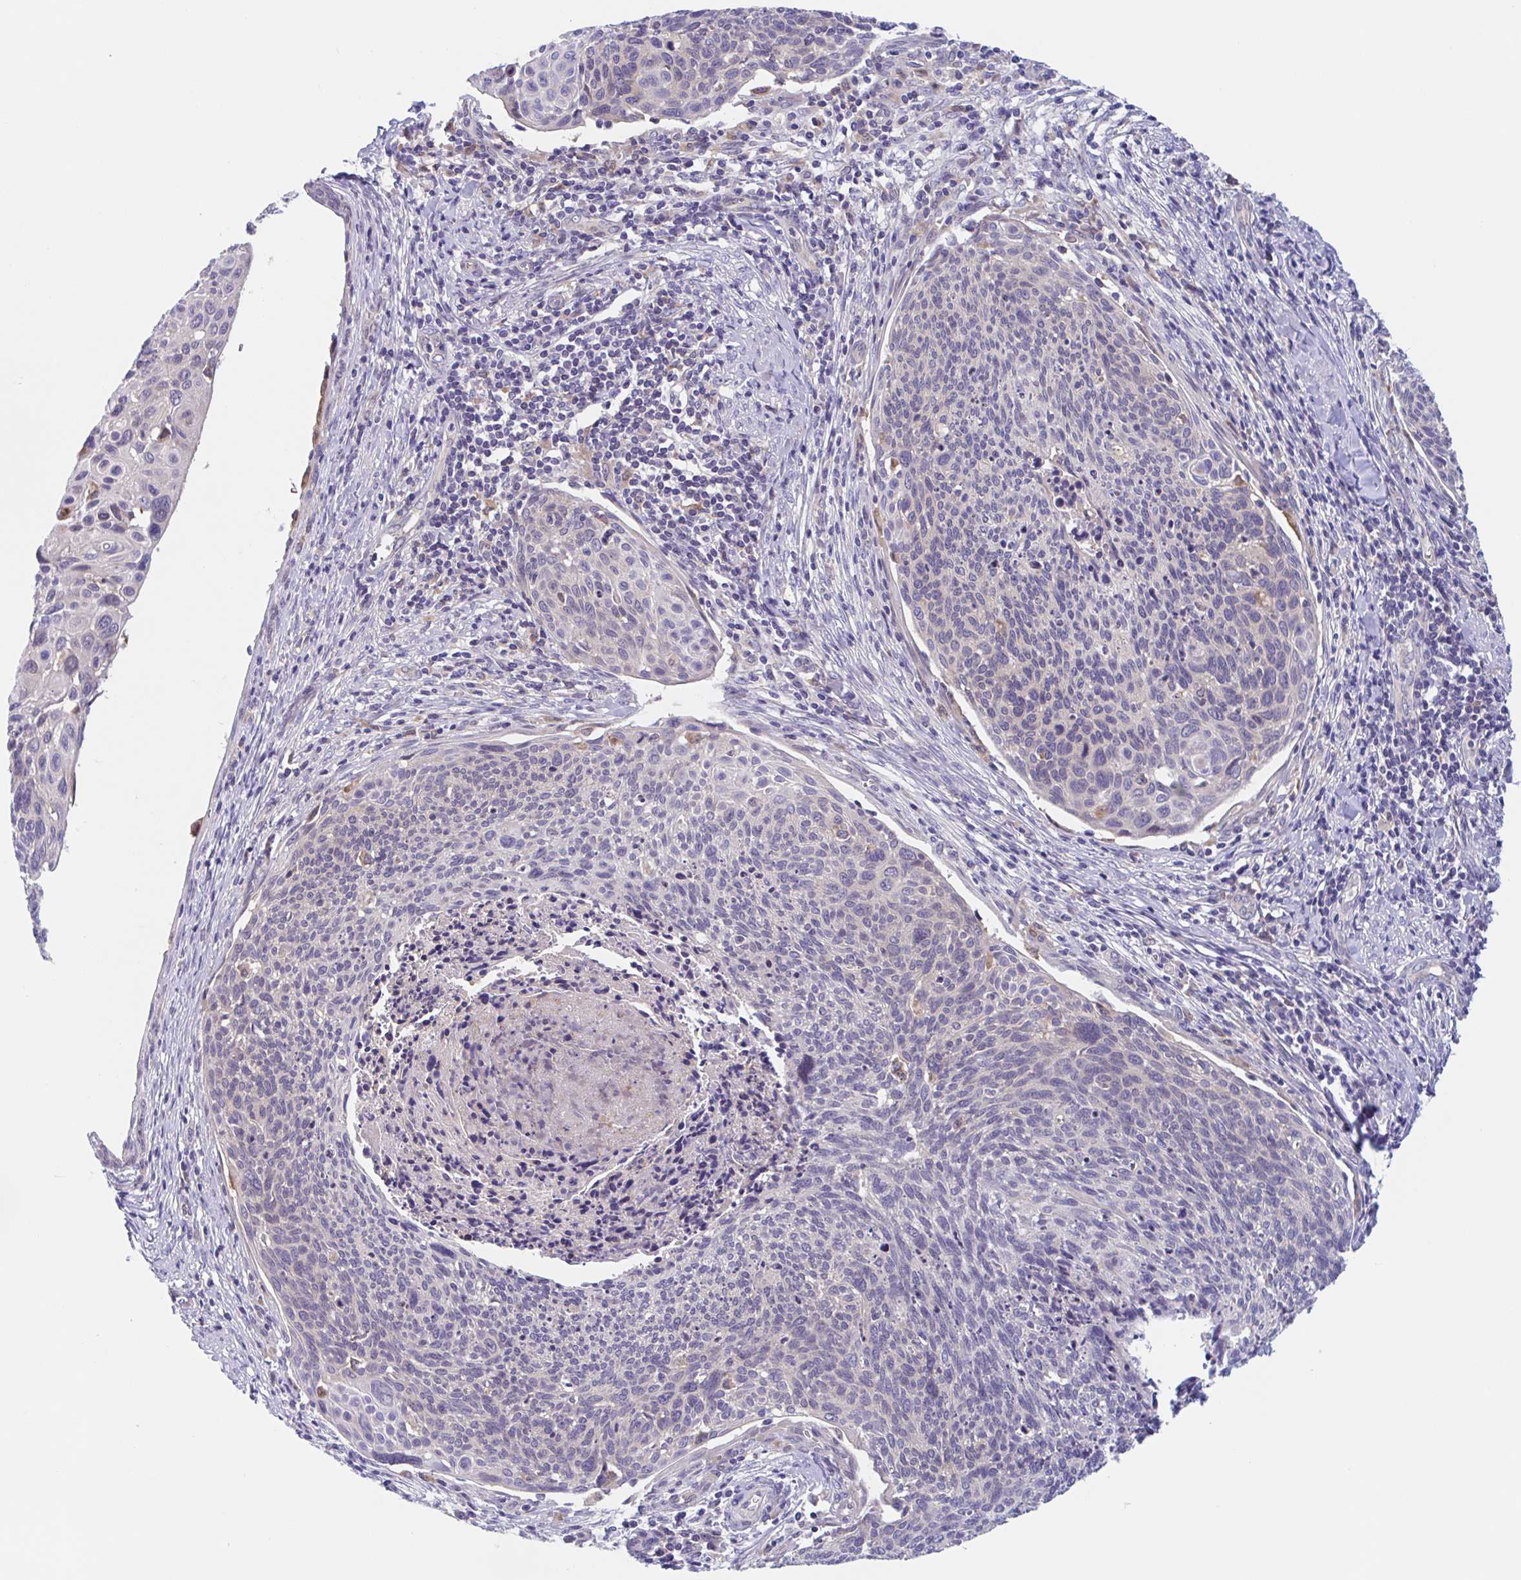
{"staining": {"intensity": "negative", "quantity": "none", "location": "none"}, "tissue": "cervical cancer", "cell_type": "Tumor cells", "image_type": "cancer", "snomed": [{"axis": "morphology", "description": "Squamous cell carcinoma, NOS"}, {"axis": "topography", "description": "Cervix"}], "caption": "Human cervical cancer stained for a protein using immunohistochemistry reveals no expression in tumor cells.", "gene": "TMEM86A", "patient": {"sex": "female", "age": 49}}